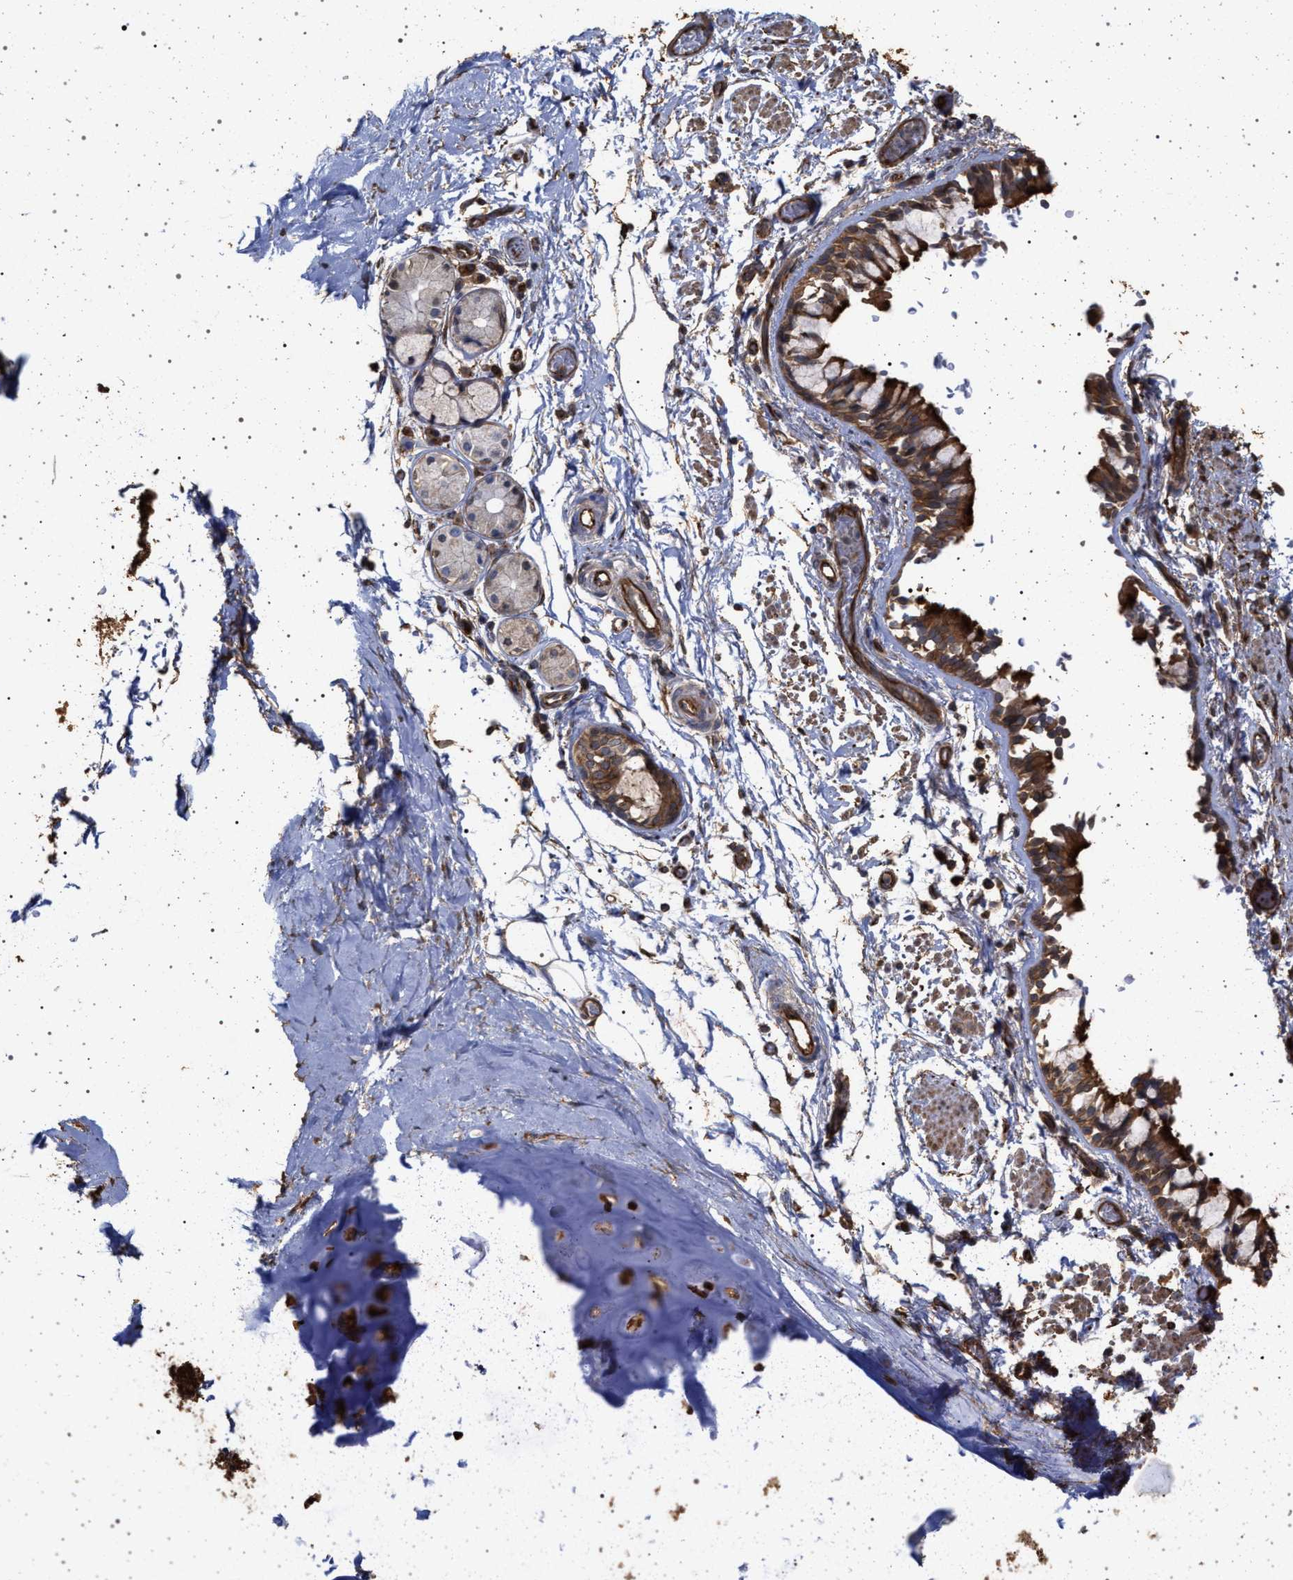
{"staining": {"intensity": "moderate", "quantity": "25%-75%", "location": "cytoplasmic/membranous"}, "tissue": "adipose tissue", "cell_type": "Adipocytes", "image_type": "normal", "snomed": [{"axis": "morphology", "description": "Normal tissue, NOS"}, {"axis": "topography", "description": "Cartilage tissue"}, {"axis": "topography", "description": "Lung"}], "caption": "Adipose tissue stained with IHC shows moderate cytoplasmic/membranous positivity in approximately 25%-75% of adipocytes.", "gene": "IFT20", "patient": {"sex": "female", "age": 77}}